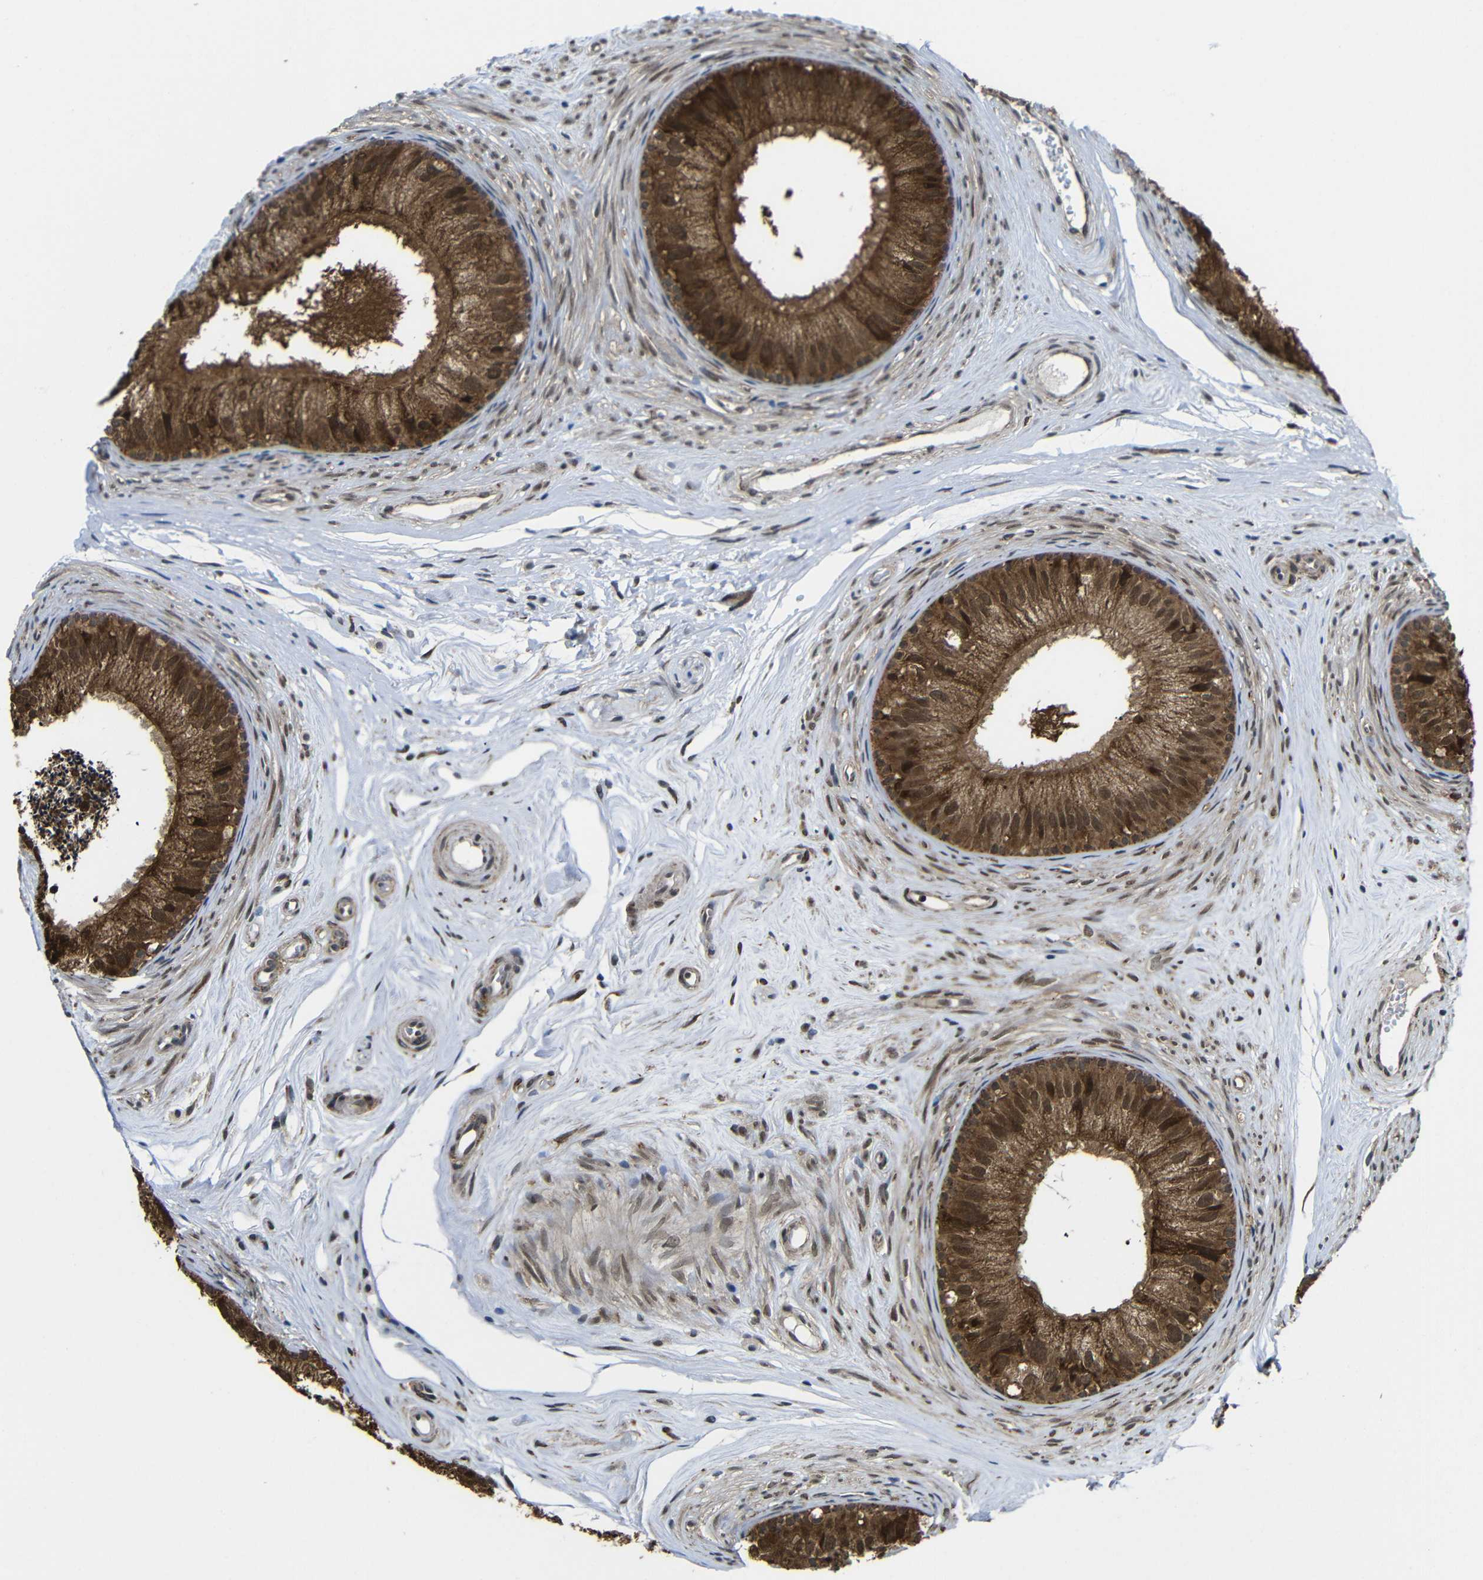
{"staining": {"intensity": "moderate", "quantity": ">75%", "location": "cytoplasmic/membranous,nuclear"}, "tissue": "epididymis", "cell_type": "Glandular cells", "image_type": "normal", "snomed": [{"axis": "morphology", "description": "Normal tissue, NOS"}, {"axis": "topography", "description": "Epididymis"}], "caption": "A brown stain highlights moderate cytoplasmic/membranous,nuclear expression of a protein in glandular cells of unremarkable epididymis.", "gene": "FAM172A", "patient": {"sex": "male", "age": 56}}